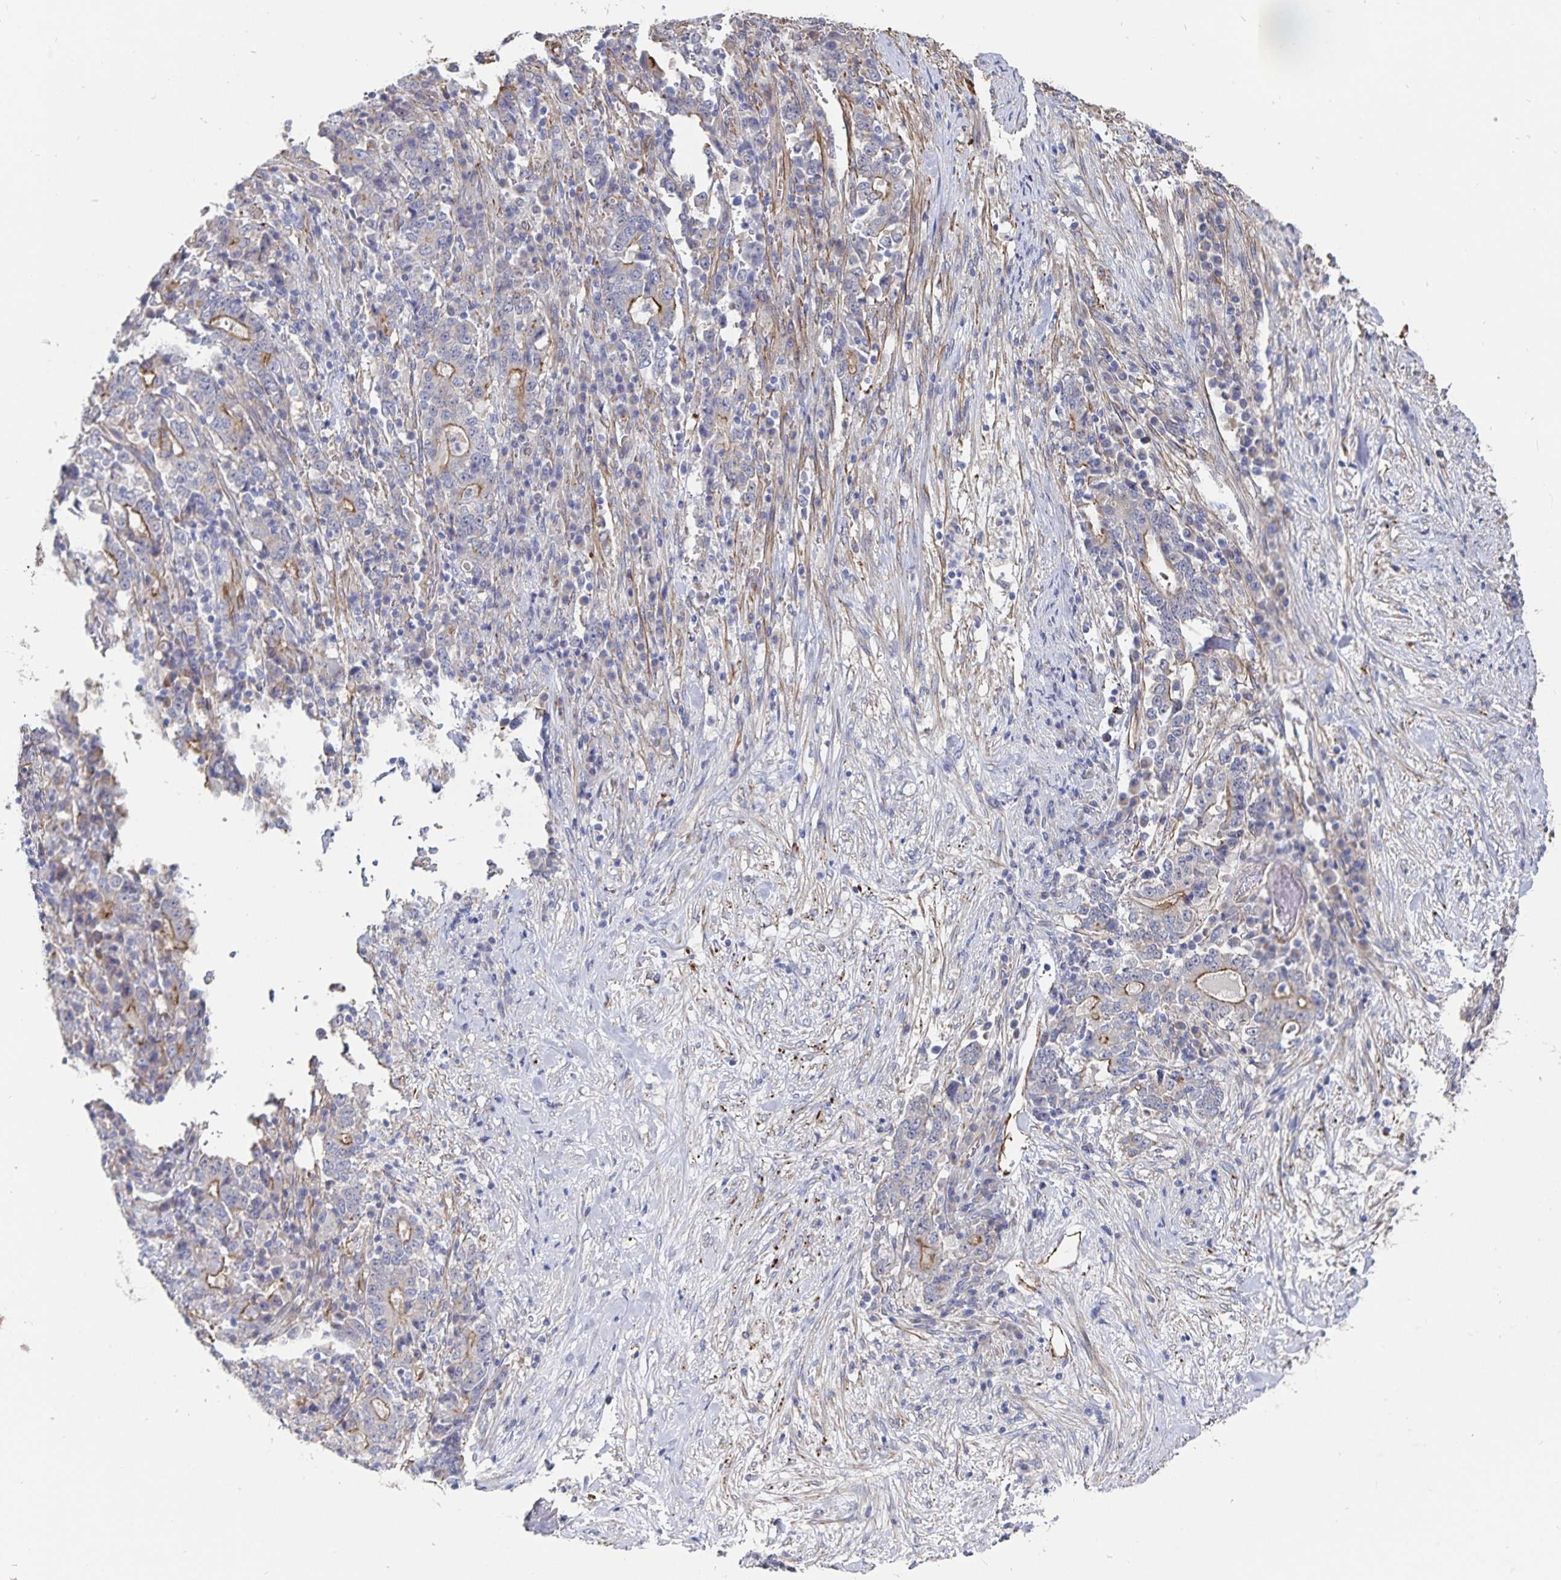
{"staining": {"intensity": "moderate", "quantity": "<25%", "location": "cytoplasmic/membranous"}, "tissue": "stomach cancer", "cell_type": "Tumor cells", "image_type": "cancer", "snomed": [{"axis": "morphology", "description": "Normal tissue, NOS"}, {"axis": "morphology", "description": "Adenocarcinoma, NOS"}, {"axis": "topography", "description": "Stomach, upper"}, {"axis": "topography", "description": "Stomach"}], "caption": "An IHC photomicrograph of tumor tissue is shown. Protein staining in brown shows moderate cytoplasmic/membranous positivity in adenocarcinoma (stomach) within tumor cells.", "gene": "SSTR1", "patient": {"sex": "male", "age": 59}}